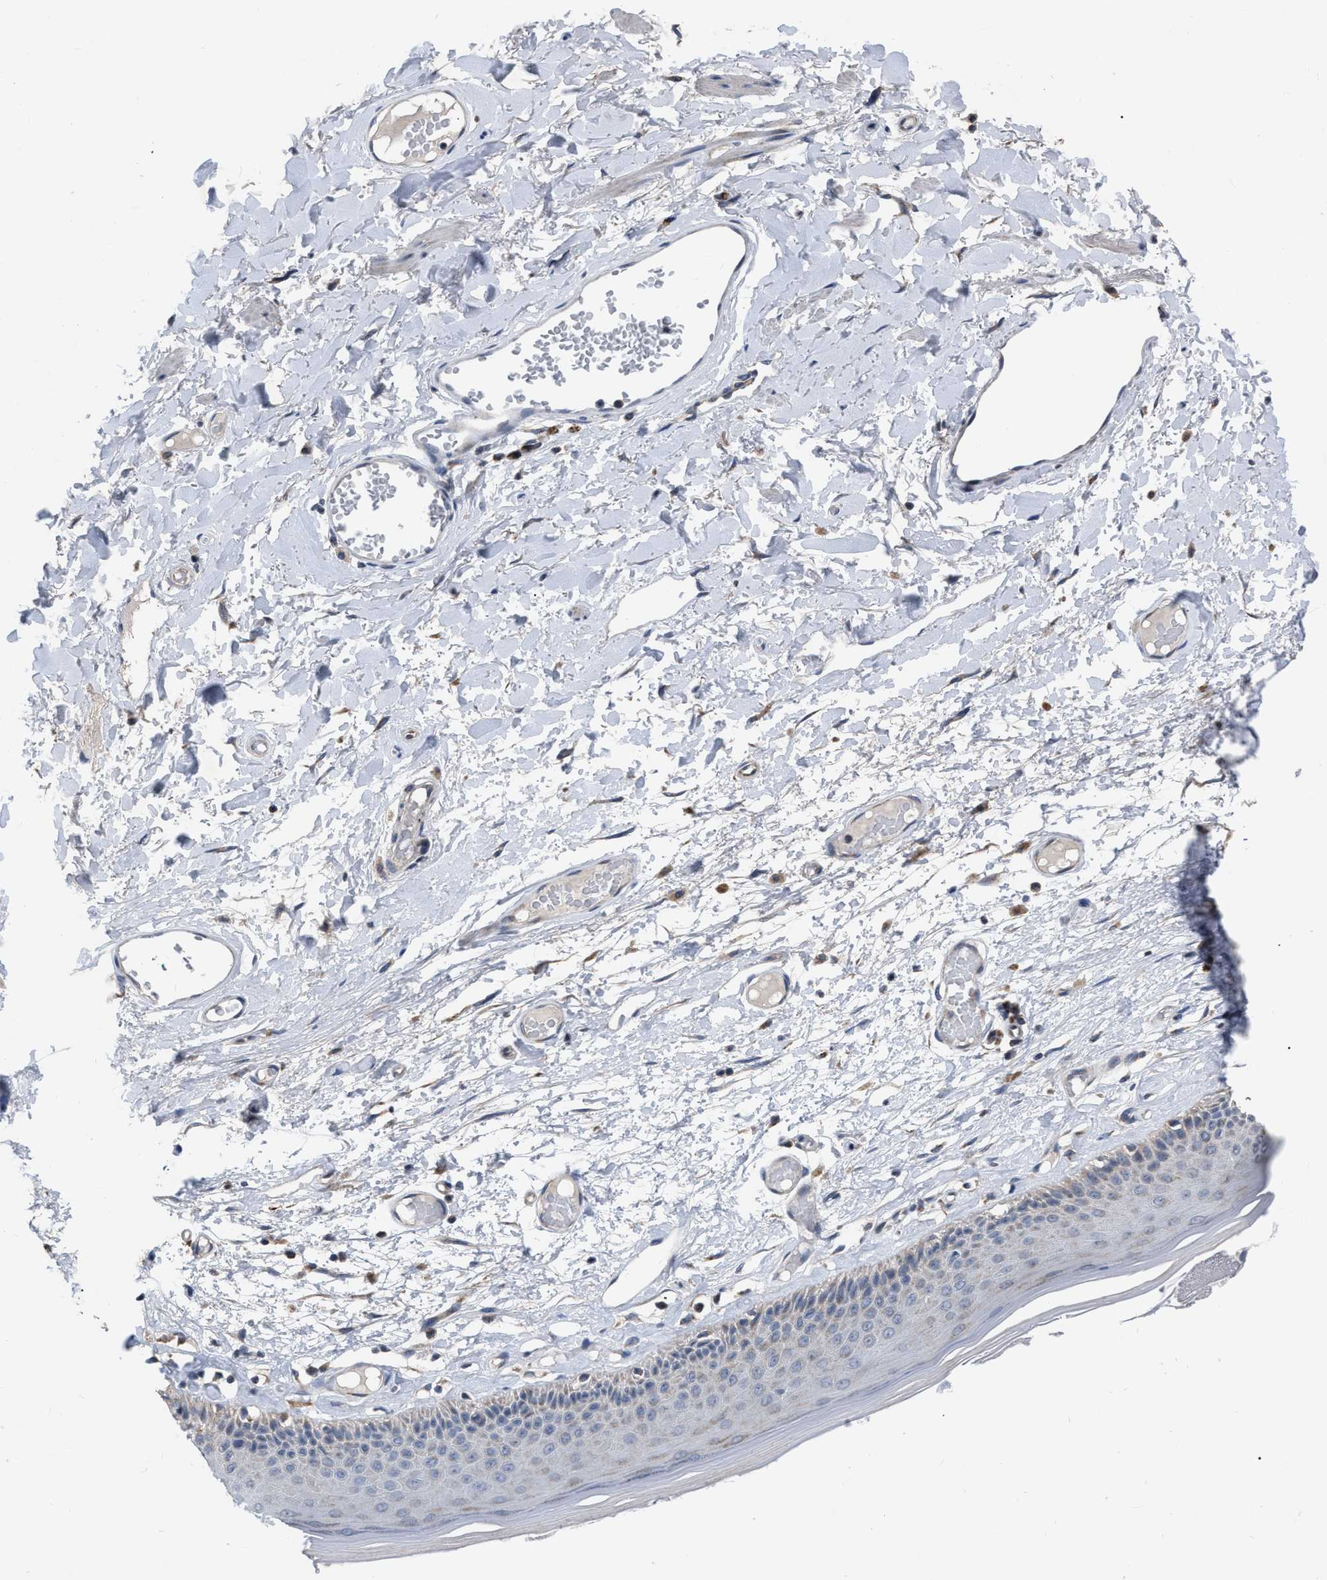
{"staining": {"intensity": "weak", "quantity": "<25%", "location": "cytoplasmic/membranous"}, "tissue": "skin", "cell_type": "Epidermal cells", "image_type": "normal", "snomed": [{"axis": "morphology", "description": "Normal tissue, NOS"}, {"axis": "topography", "description": "Vulva"}], "caption": "Epidermal cells show no significant staining in normal skin. (Brightfield microscopy of DAB (3,3'-diaminobenzidine) immunohistochemistry at high magnification).", "gene": "DDX56", "patient": {"sex": "female", "age": 73}}